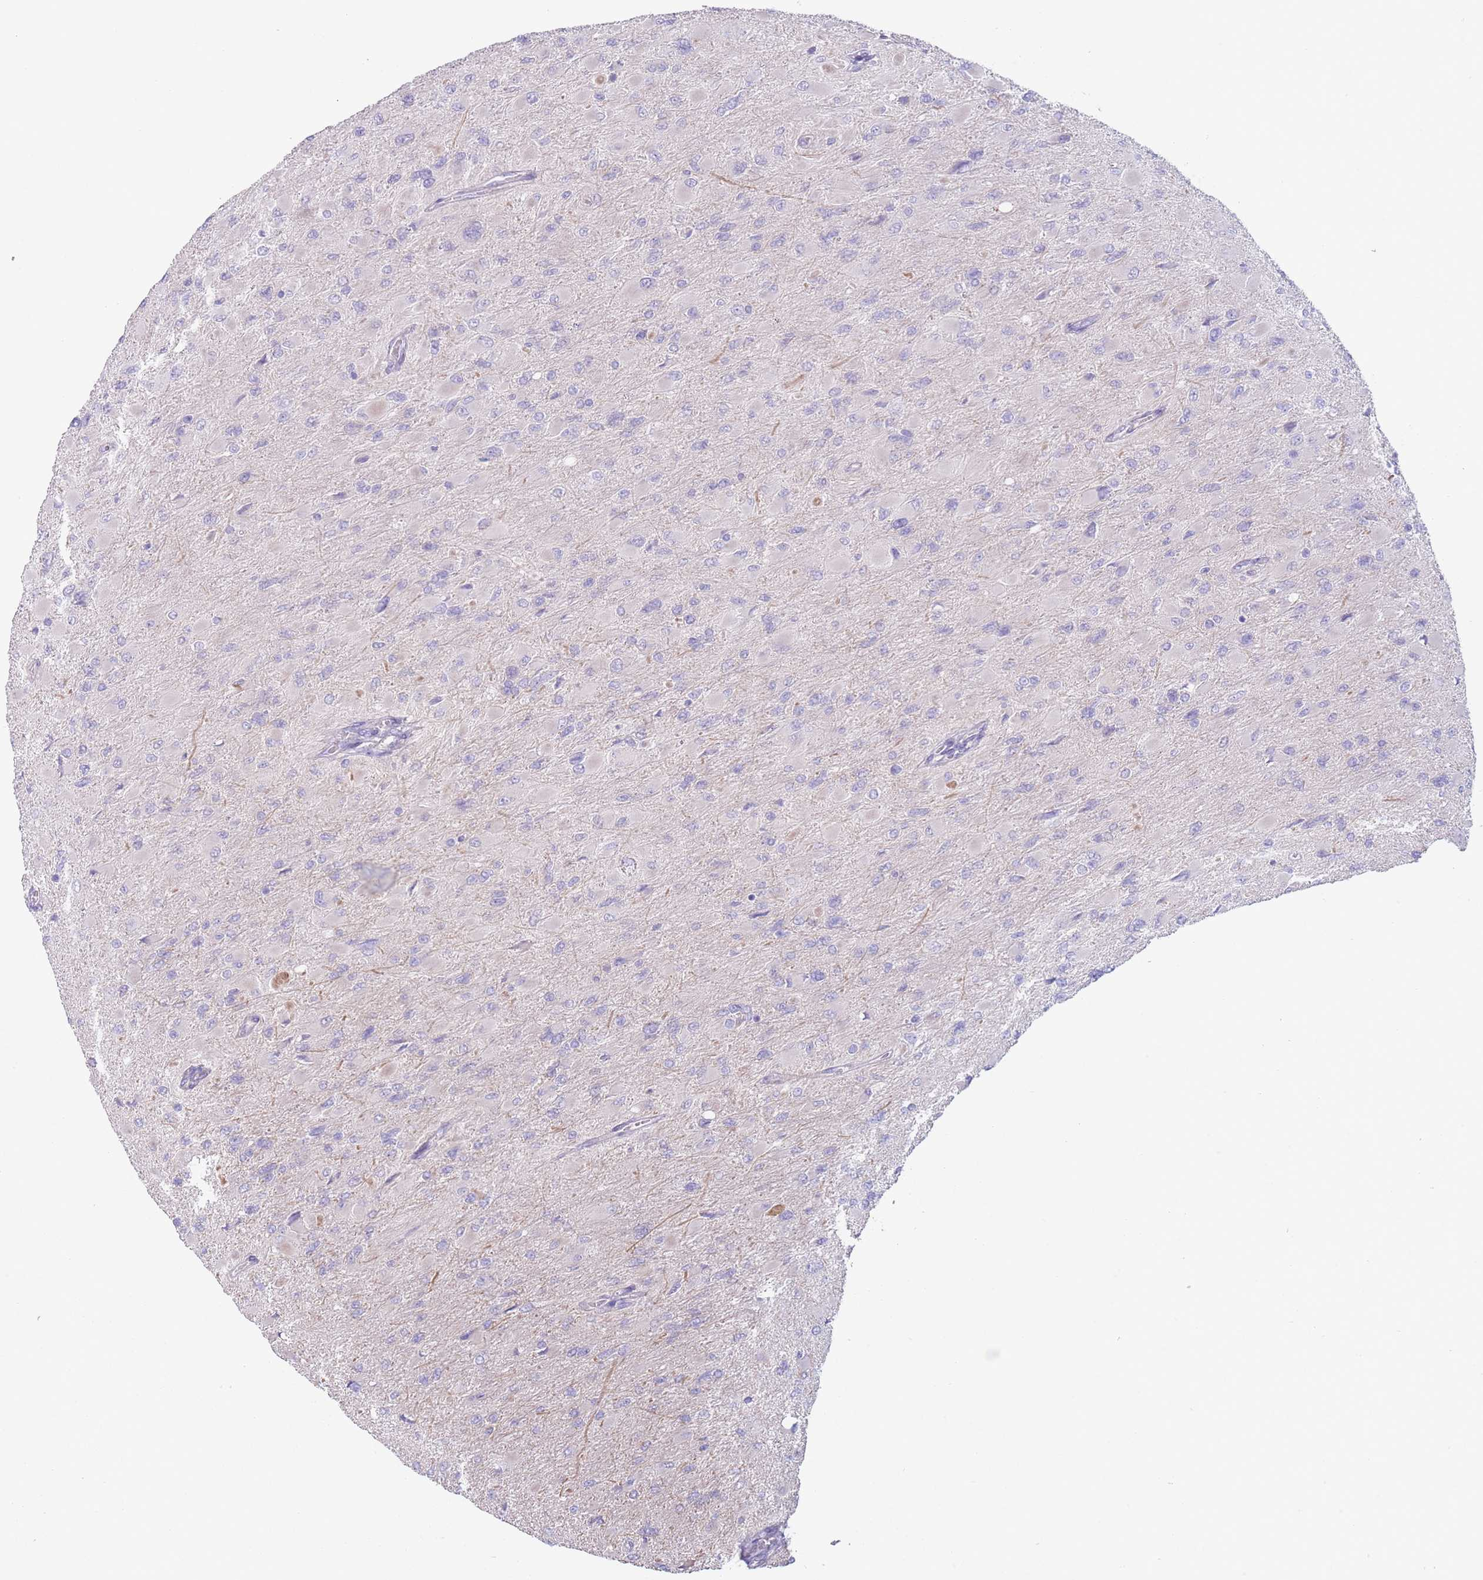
{"staining": {"intensity": "negative", "quantity": "none", "location": "none"}, "tissue": "glioma", "cell_type": "Tumor cells", "image_type": "cancer", "snomed": [{"axis": "morphology", "description": "Glioma, malignant, High grade"}, {"axis": "topography", "description": "Cerebral cortex"}], "caption": "A photomicrograph of glioma stained for a protein exhibits no brown staining in tumor cells. (DAB IHC with hematoxylin counter stain).", "gene": "CFH", "patient": {"sex": "female", "age": 36}}